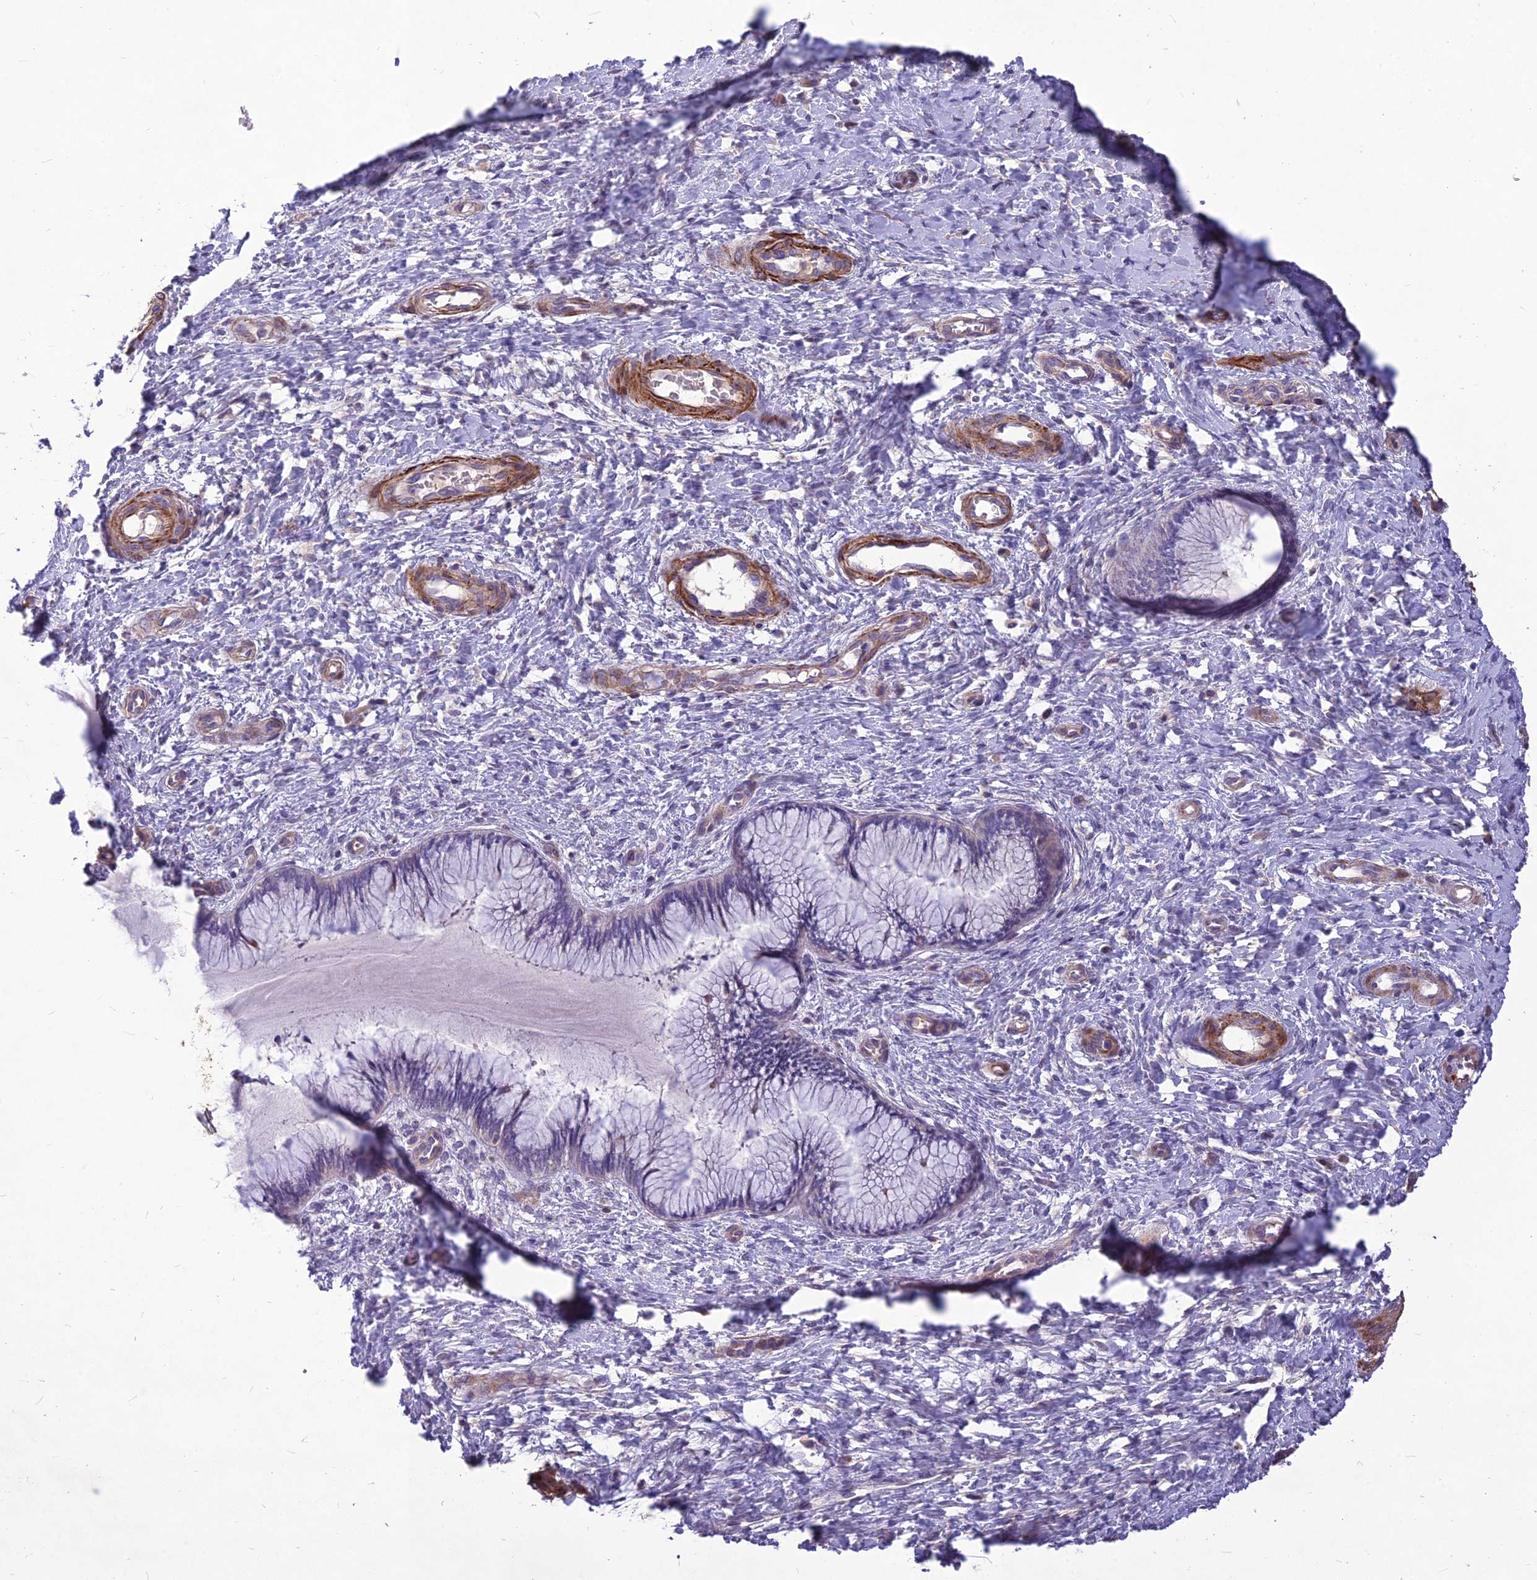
{"staining": {"intensity": "negative", "quantity": "none", "location": "none"}, "tissue": "cervix", "cell_type": "Glandular cells", "image_type": "normal", "snomed": [{"axis": "morphology", "description": "Normal tissue, NOS"}, {"axis": "topography", "description": "Cervix"}], "caption": "Immunohistochemistry (IHC) of unremarkable cervix exhibits no expression in glandular cells.", "gene": "CLUH", "patient": {"sex": "female", "age": 33}}